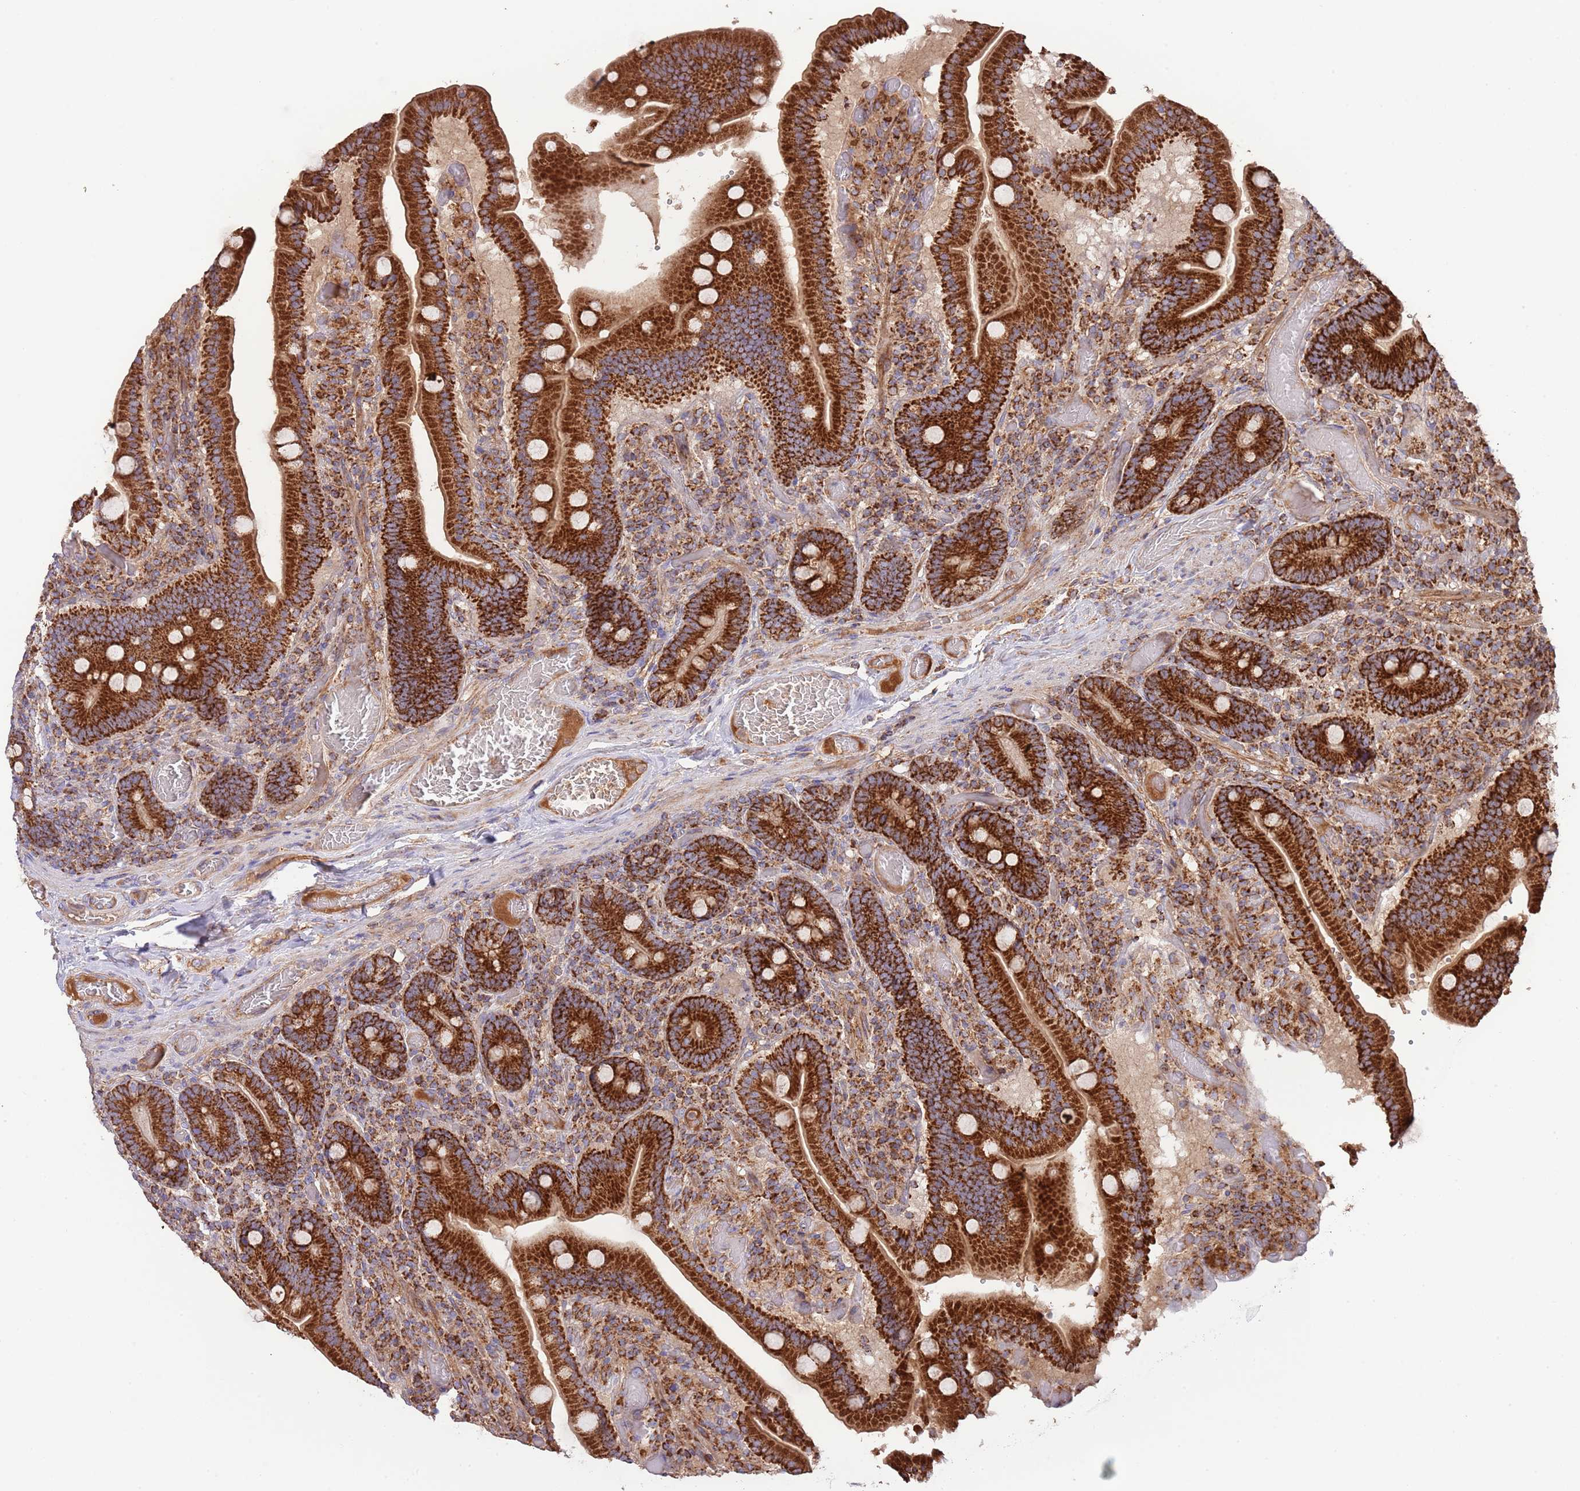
{"staining": {"intensity": "strong", "quantity": ">75%", "location": "cytoplasmic/membranous"}, "tissue": "duodenum", "cell_type": "Glandular cells", "image_type": "normal", "snomed": [{"axis": "morphology", "description": "Normal tissue, NOS"}, {"axis": "topography", "description": "Duodenum"}], "caption": "The image reveals staining of unremarkable duodenum, revealing strong cytoplasmic/membranous protein positivity (brown color) within glandular cells.", "gene": "DNAJA3", "patient": {"sex": "female", "age": 62}}